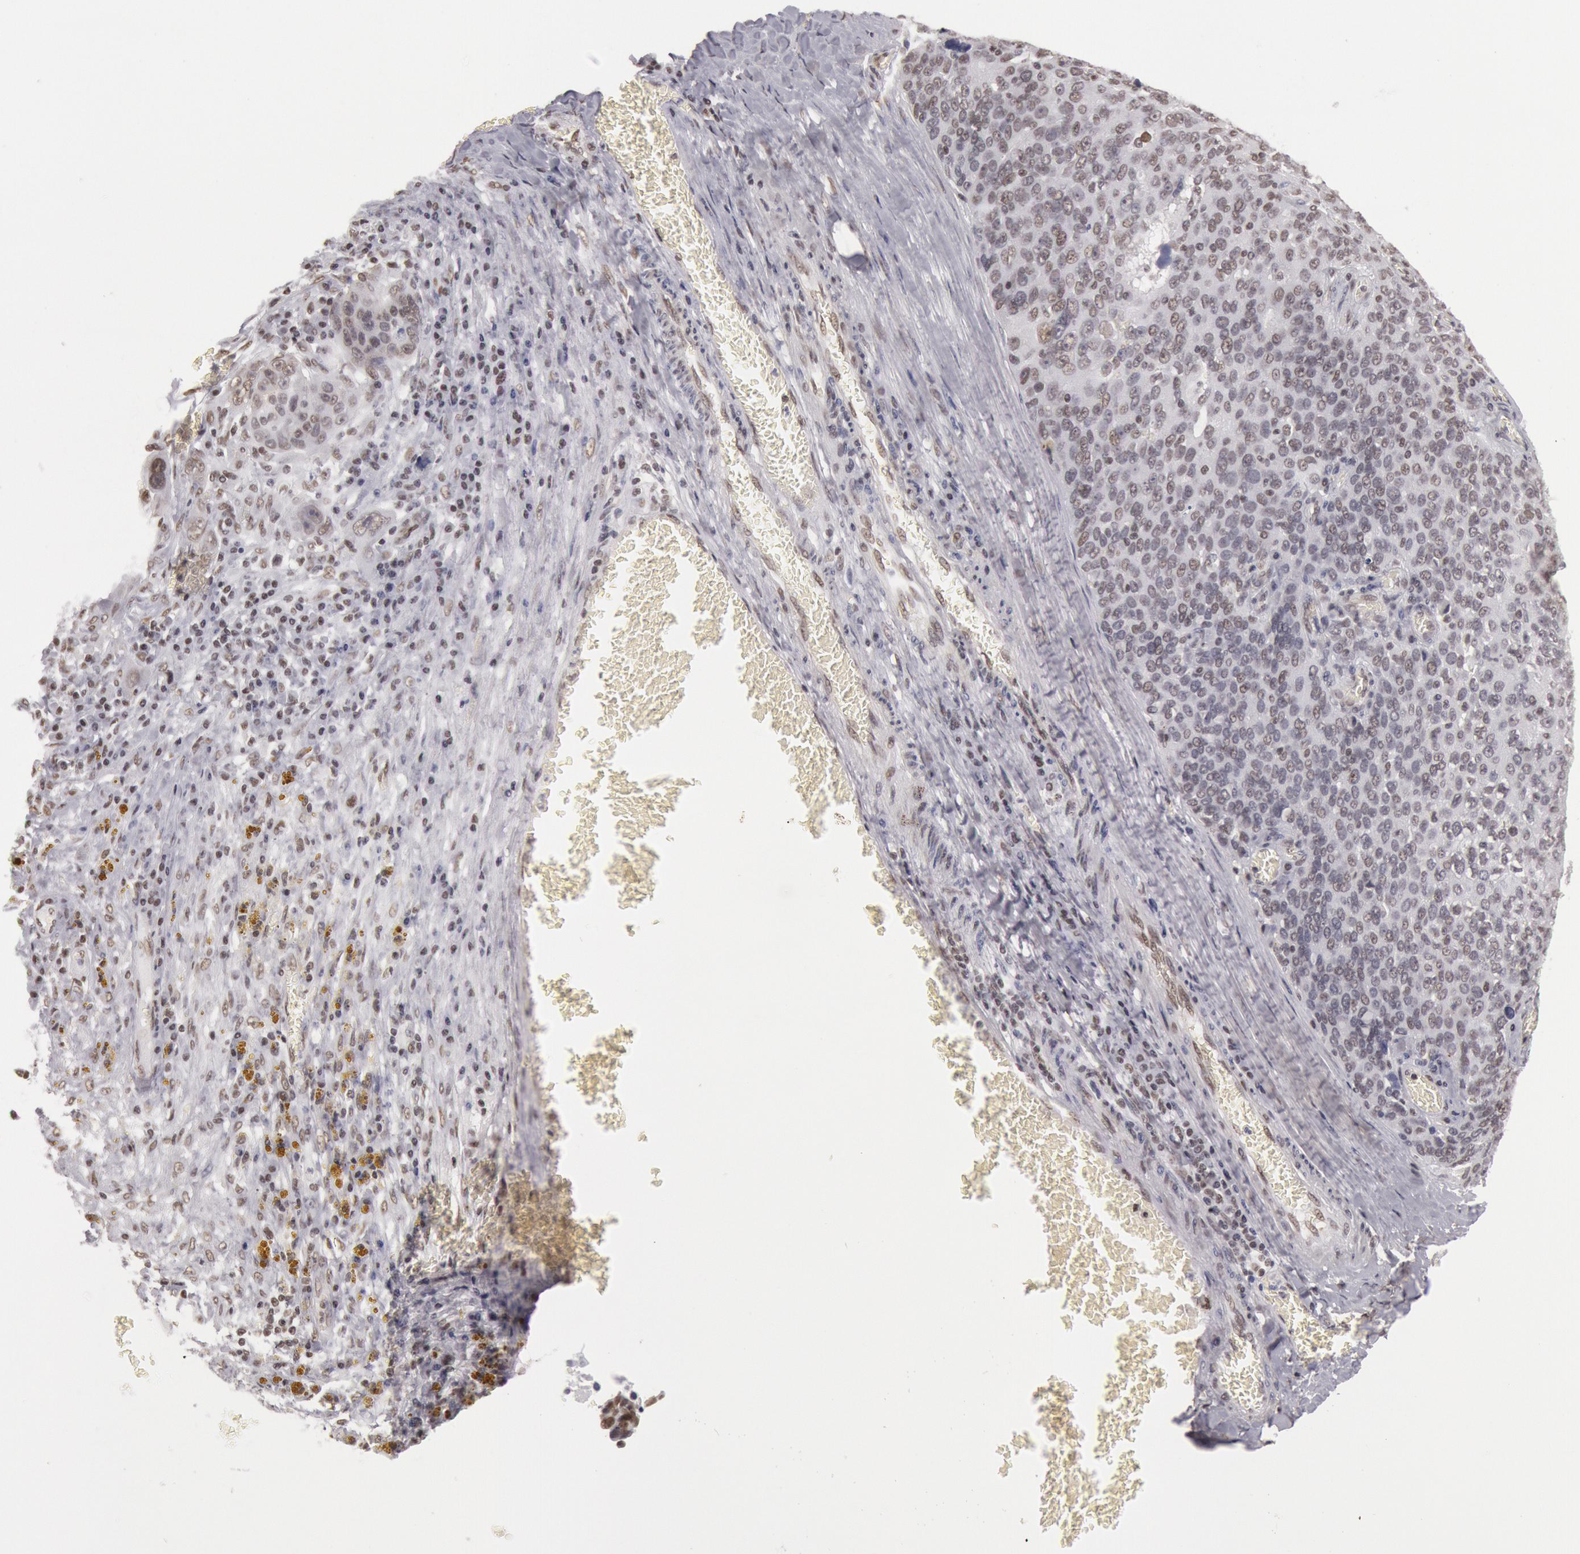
{"staining": {"intensity": "weak", "quantity": "25%-75%", "location": "nuclear"}, "tissue": "ovarian cancer", "cell_type": "Tumor cells", "image_type": "cancer", "snomed": [{"axis": "morphology", "description": "Carcinoma, endometroid"}, {"axis": "topography", "description": "Ovary"}], "caption": "A micrograph of endometroid carcinoma (ovarian) stained for a protein shows weak nuclear brown staining in tumor cells.", "gene": "ESS2", "patient": {"sex": "female", "age": 75}}